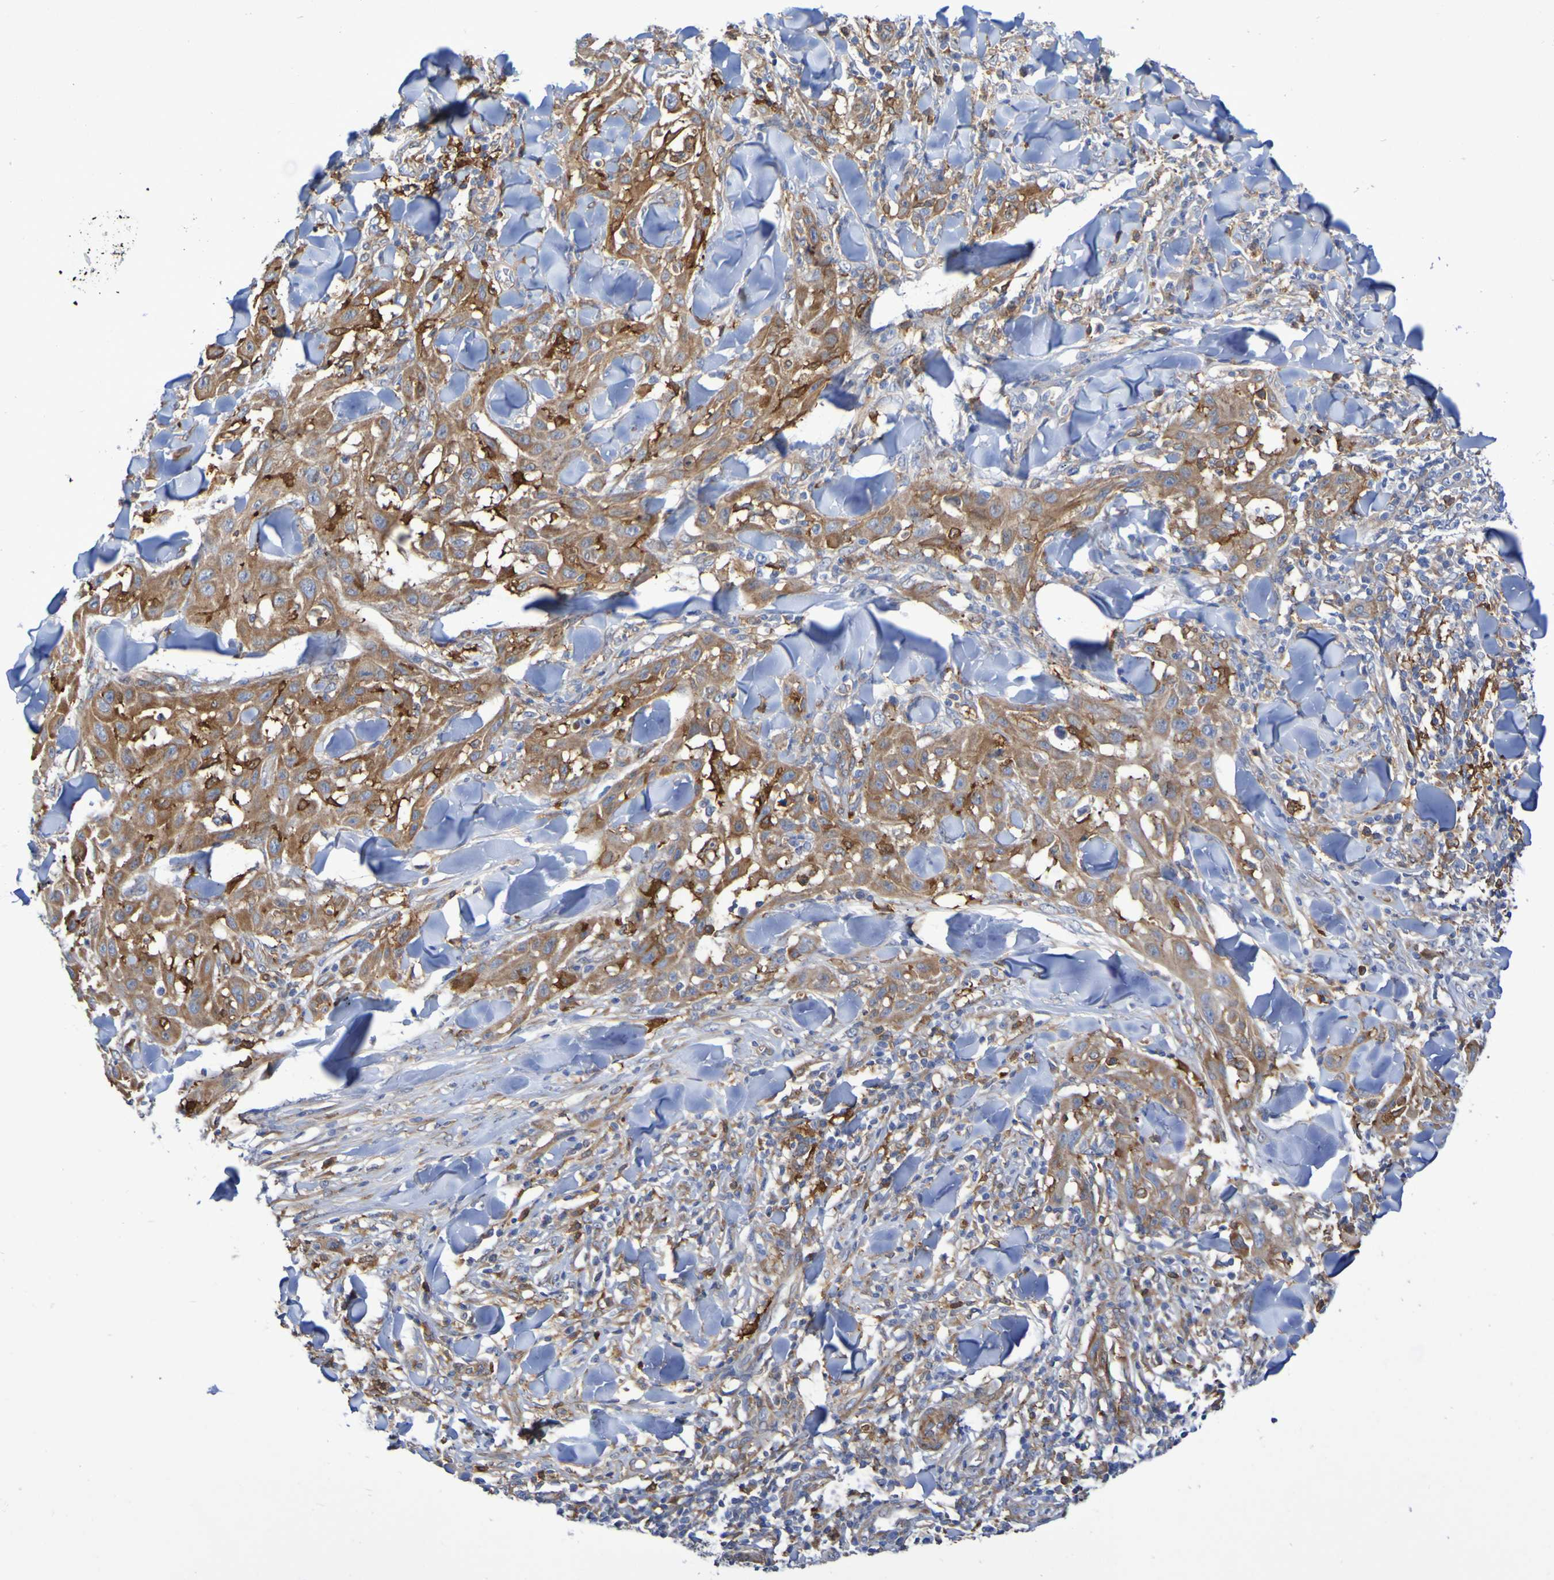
{"staining": {"intensity": "moderate", "quantity": ">75%", "location": "cytoplasmic/membranous"}, "tissue": "skin cancer", "cell_type": "Tumor cells", "image_type": "cancer", "snomed": [{"axis": "morphology", "description": "Squamous cell carcinoma, NOS"}, {"axis": "topography", "description": "Skin"}], "caption": "Immunohistochemical staining of skin squamous cell carcinoma reveals medium levels of moderate cytoplasmic/membranous staining in approximately >75% of tumor cells.", "gene": "SCRG1", "patient": {"sex": "male", "age": 24}}